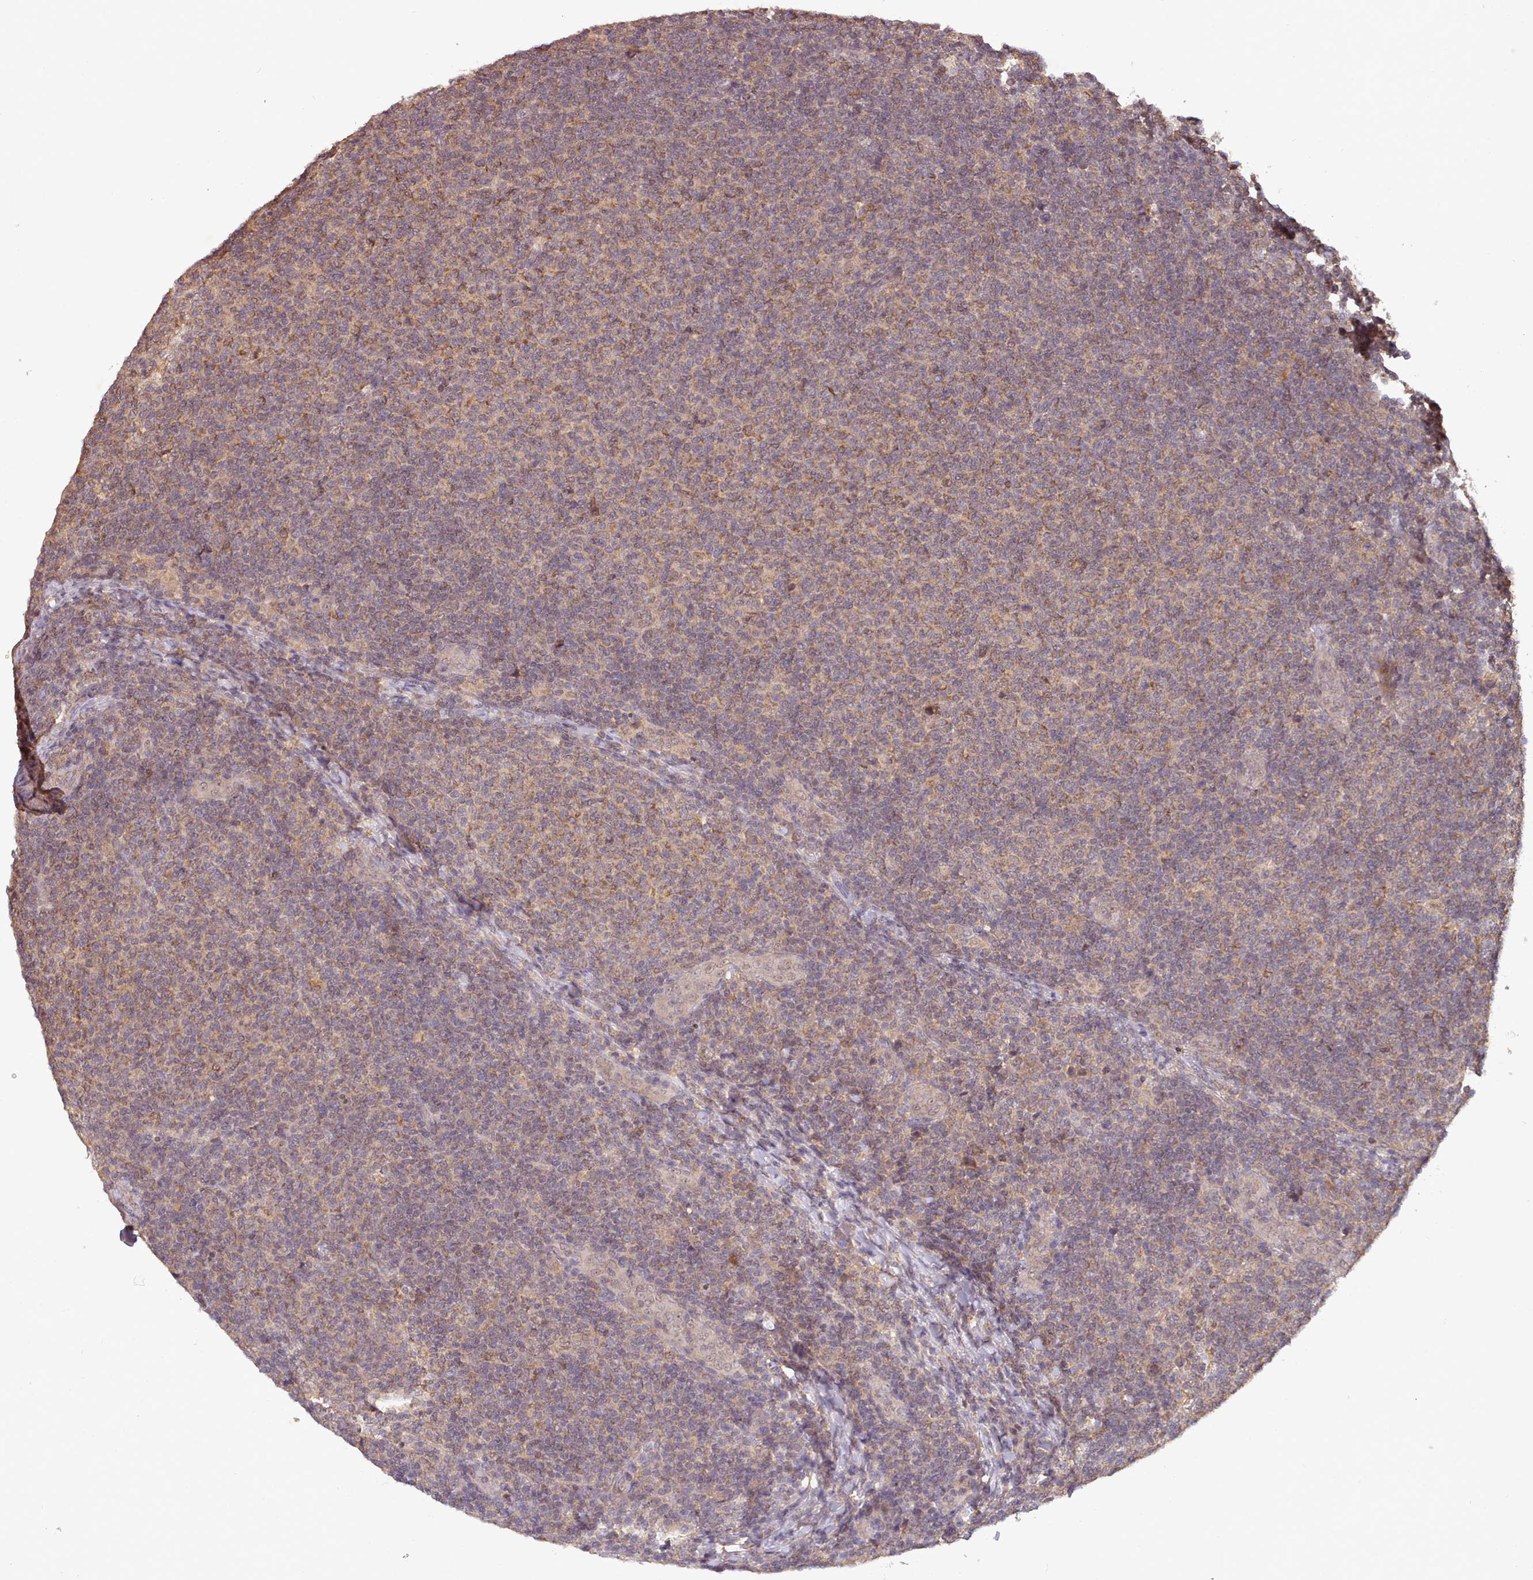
{"staining": {"intensity": "moderate", "quantity": ">75%", "location": "cytoplasmic/membranous"}, "tissue": "lymphoma", "cell_type": "Tumor cells", "image_type": "cancer", "snomed": [{"axis": "morphology", "description": "Malignant lymphoma, non-Hodgkin's type, Low grade"}, {"axis": "topography", "description": "Lymph node"}], "caption": "Moderate cytoplasmic/membranous protein positivity is present in about >75% of tumor cells in malignant lymphoma, non-Hodgkin's type (low-grade). The protein is stained brown, and the nuclei are stained in blue (DAB (3,3'-diaminobenzidine) IHC with brightfield microscopy, high magnification).", "gene": "PIP4P1", "patient": {"sex": "male", "age": 66}}